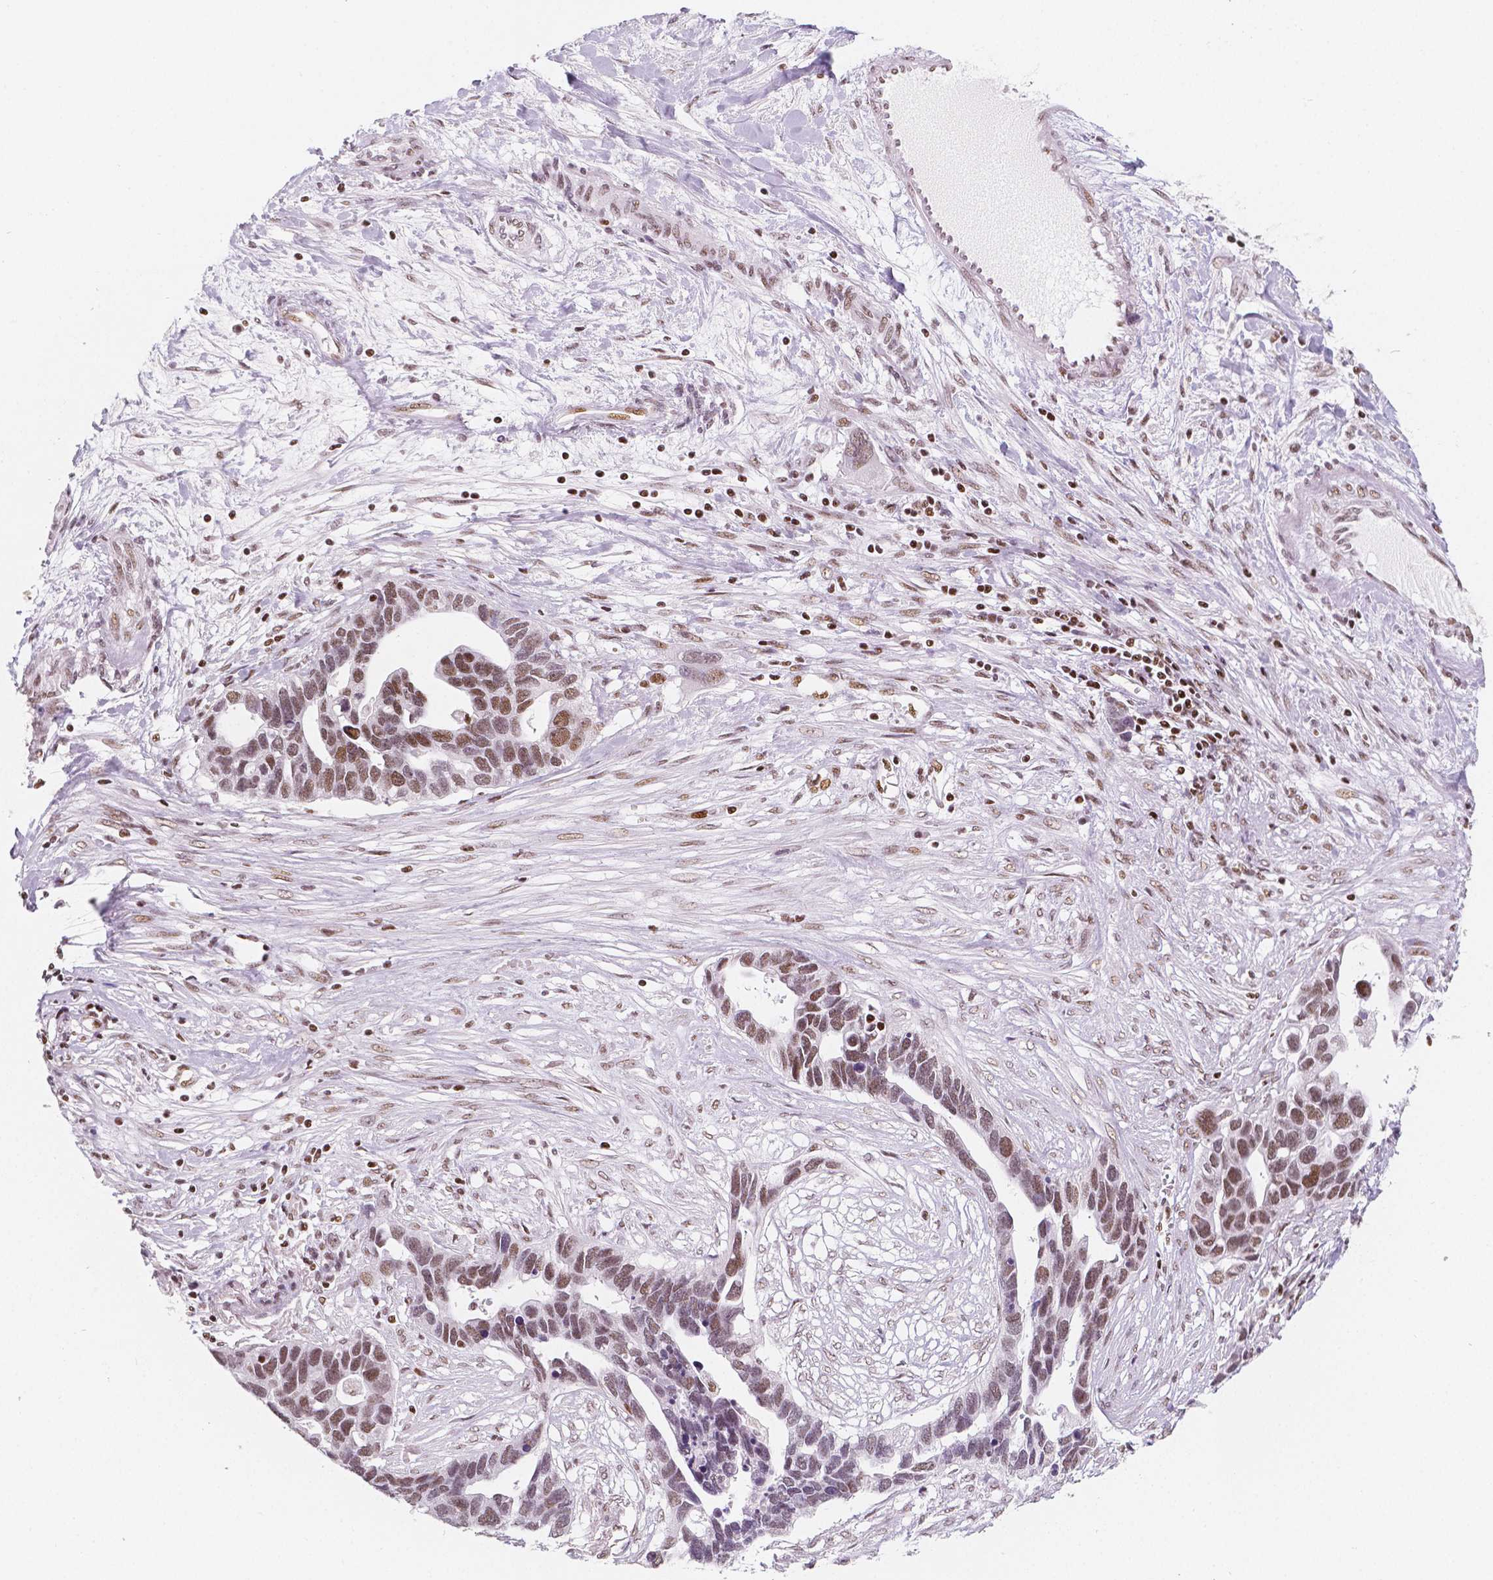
{"staining": {"intensity": "moderate", "quantity": ">75%", "location": "nuclear"}, "tissue": "ovarian cancer", "cell_type": "Tumor cells", "image_type": "cancer", "snomed": [{"axis": "morphology", "description": "Cystadenocarcinoma, serous, NOS"}, {"axis": "topography", "description": "Ovary"}], "caption": "Brown immunohistochemical staining in ovarian cancer displays moderate nuclear expression in about >75% of tumor cells.", "gene": "HDAC1", "patient": {"sex": "female", "age": 54}}